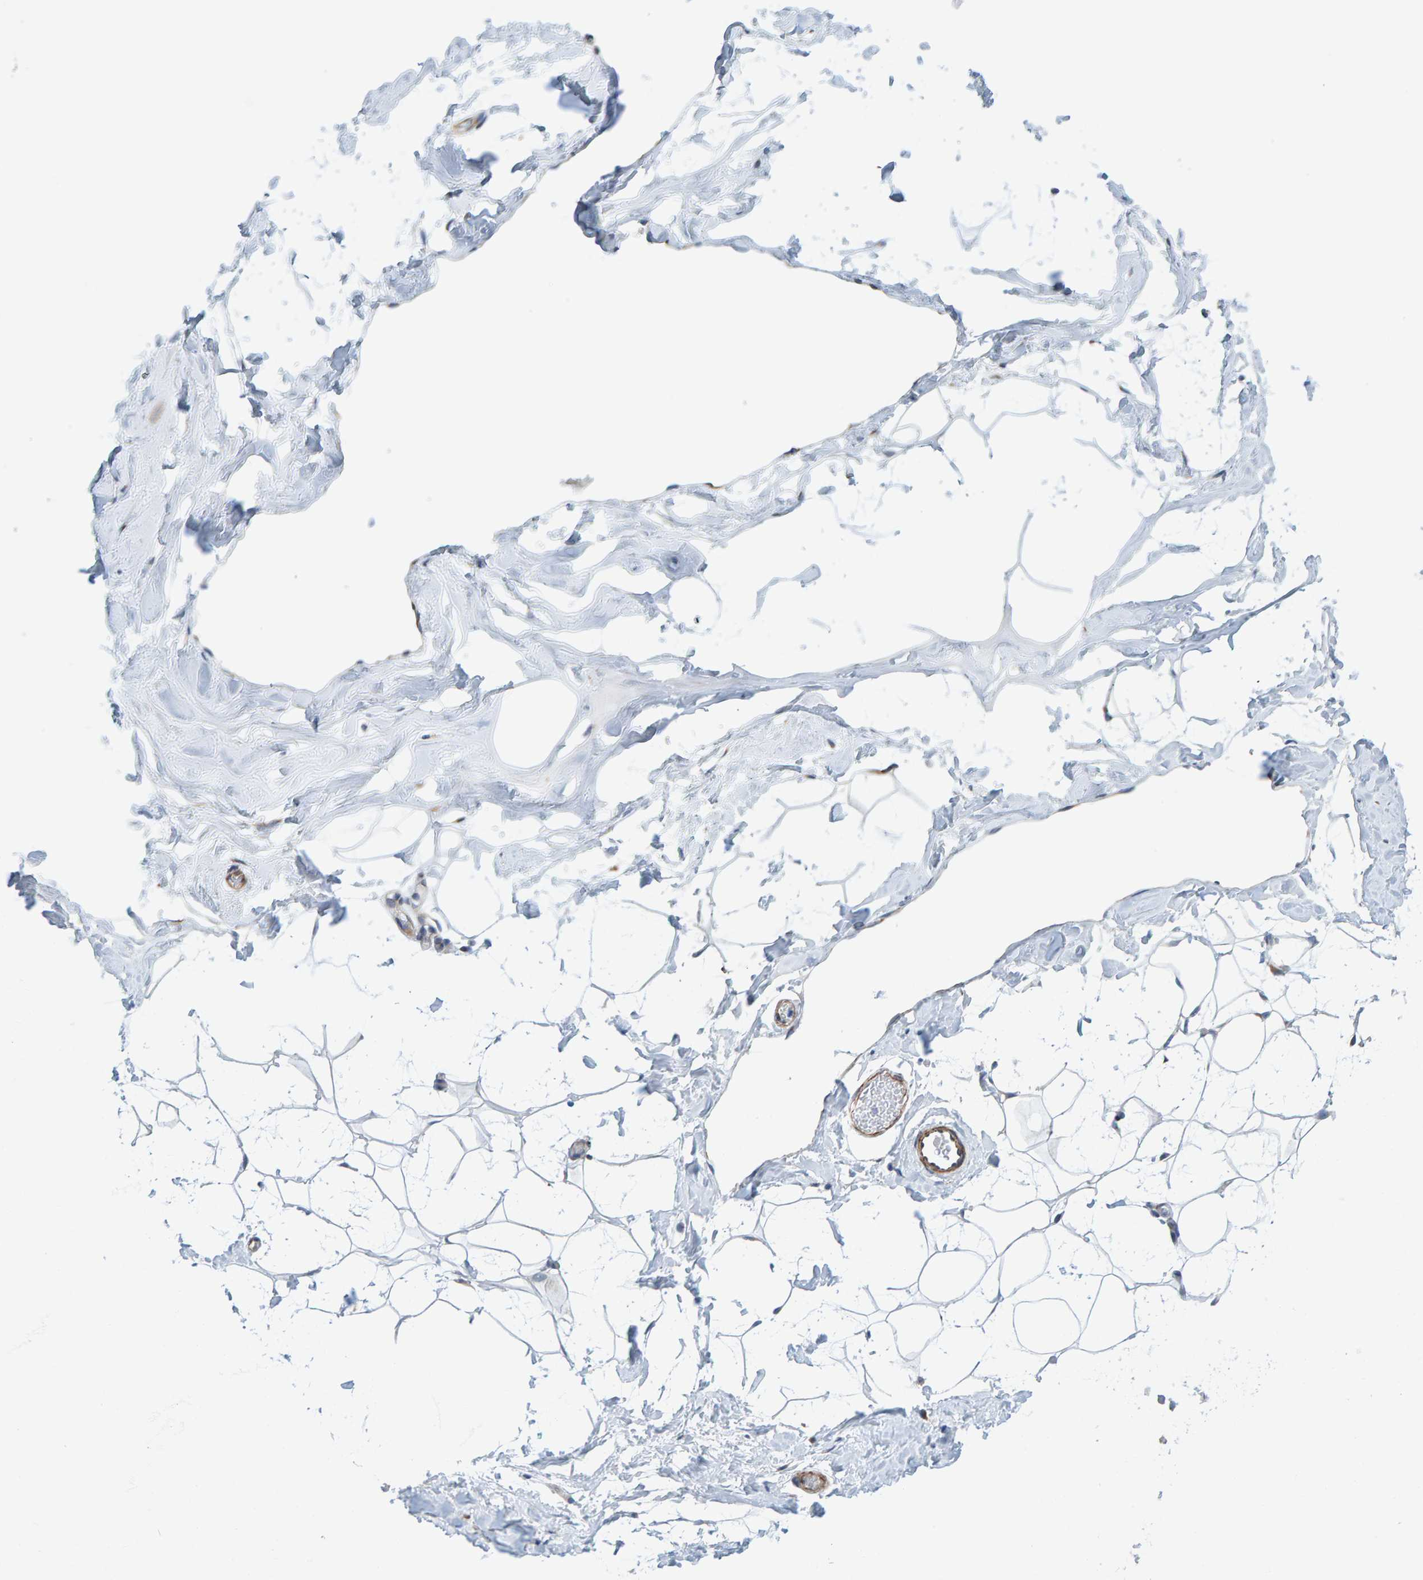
{"staining": {"intensity": "negative", "quantity": "none", "location": "none"}, "tissue": "adipose tissue", "cell_type": "Adipocytes", "image_type": "normal", "snomed": [{"axis": "morphology", "description": "Normal tissue, NOS"}, {"axis": "morphology", "description": "Fibrosis, NOS"}, {"axis": "topography", "description": "Breast"}, {"axis": "topography", "description": "Adipose tissue"}], "caption": "Immunohistochemical staining of benign adipose tissue reveals no significant staining in adipocytes. The staining is performed using DAB brown chromogen with nuclei counter-stained in using hematoxylin.", "gene": "MMP16", "patient": {"sex": "female", "age": 39}}